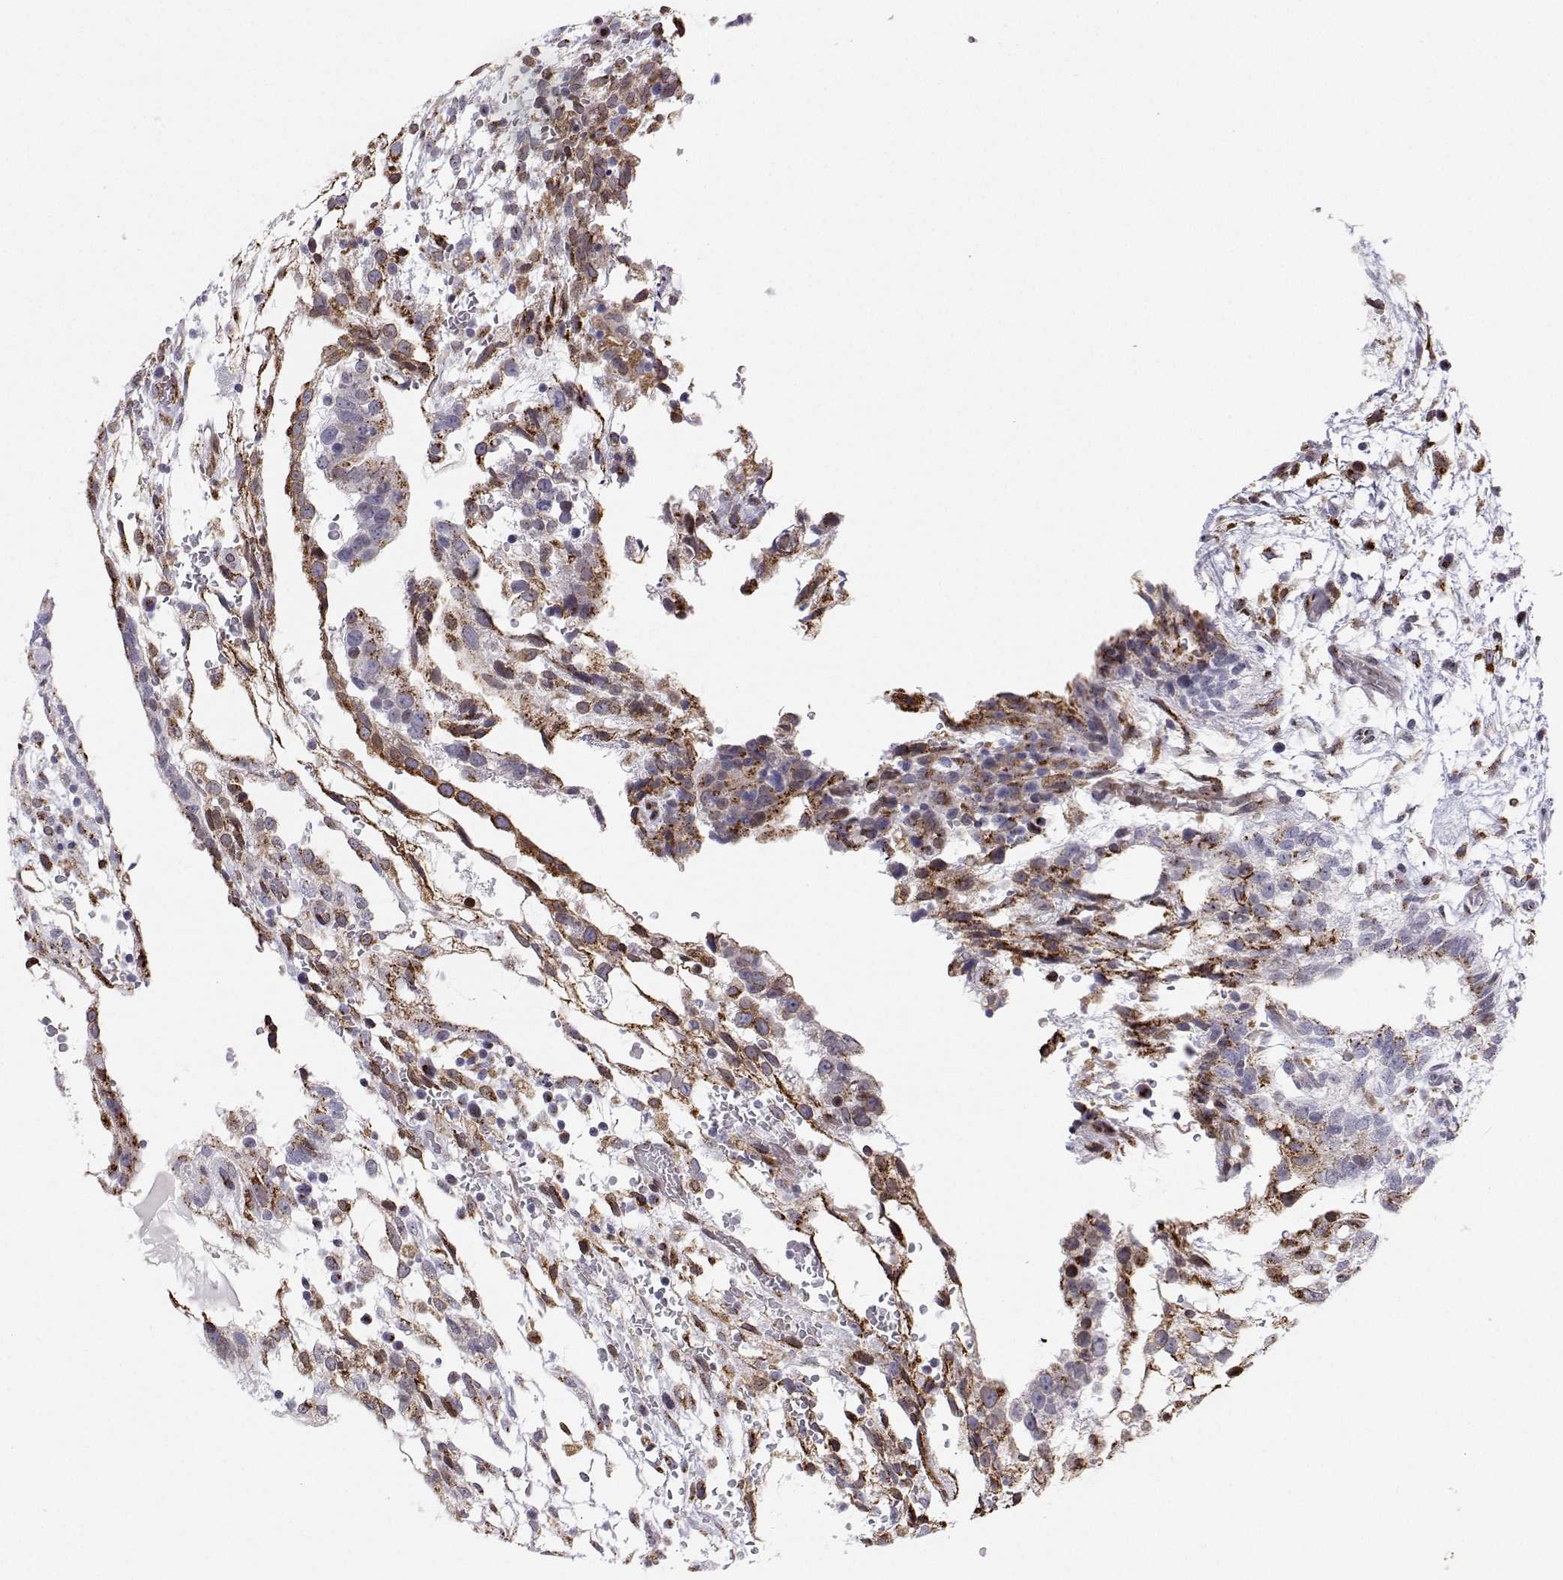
{"staining": {"intensity": "moderate", "quantity": ">75%", "location": "cytoplasmic/membranous"}, "tissue": "testis cancer", "cell_type": "Tumor cells", "image_type": "cancer", "snomed": [{"axis": "morphology", "description": "Normal tissue, NOS"}, {"axis": "morphology", "description": "Carcinoma, Embryonal, NOS"}, {"axis": "topography", "description": "Testis"}], "caption": "Immunohistochemistry (IHC) (DAB (3,3'-diaminobenzidine)) staining of testis embryonal carcinoma demonstrates moderate cytoplasmic/membranous protein staining in approximately >75% of tumor cells.", "gene": "STARD13", "patient": {"sex": "male", "age": 32}}